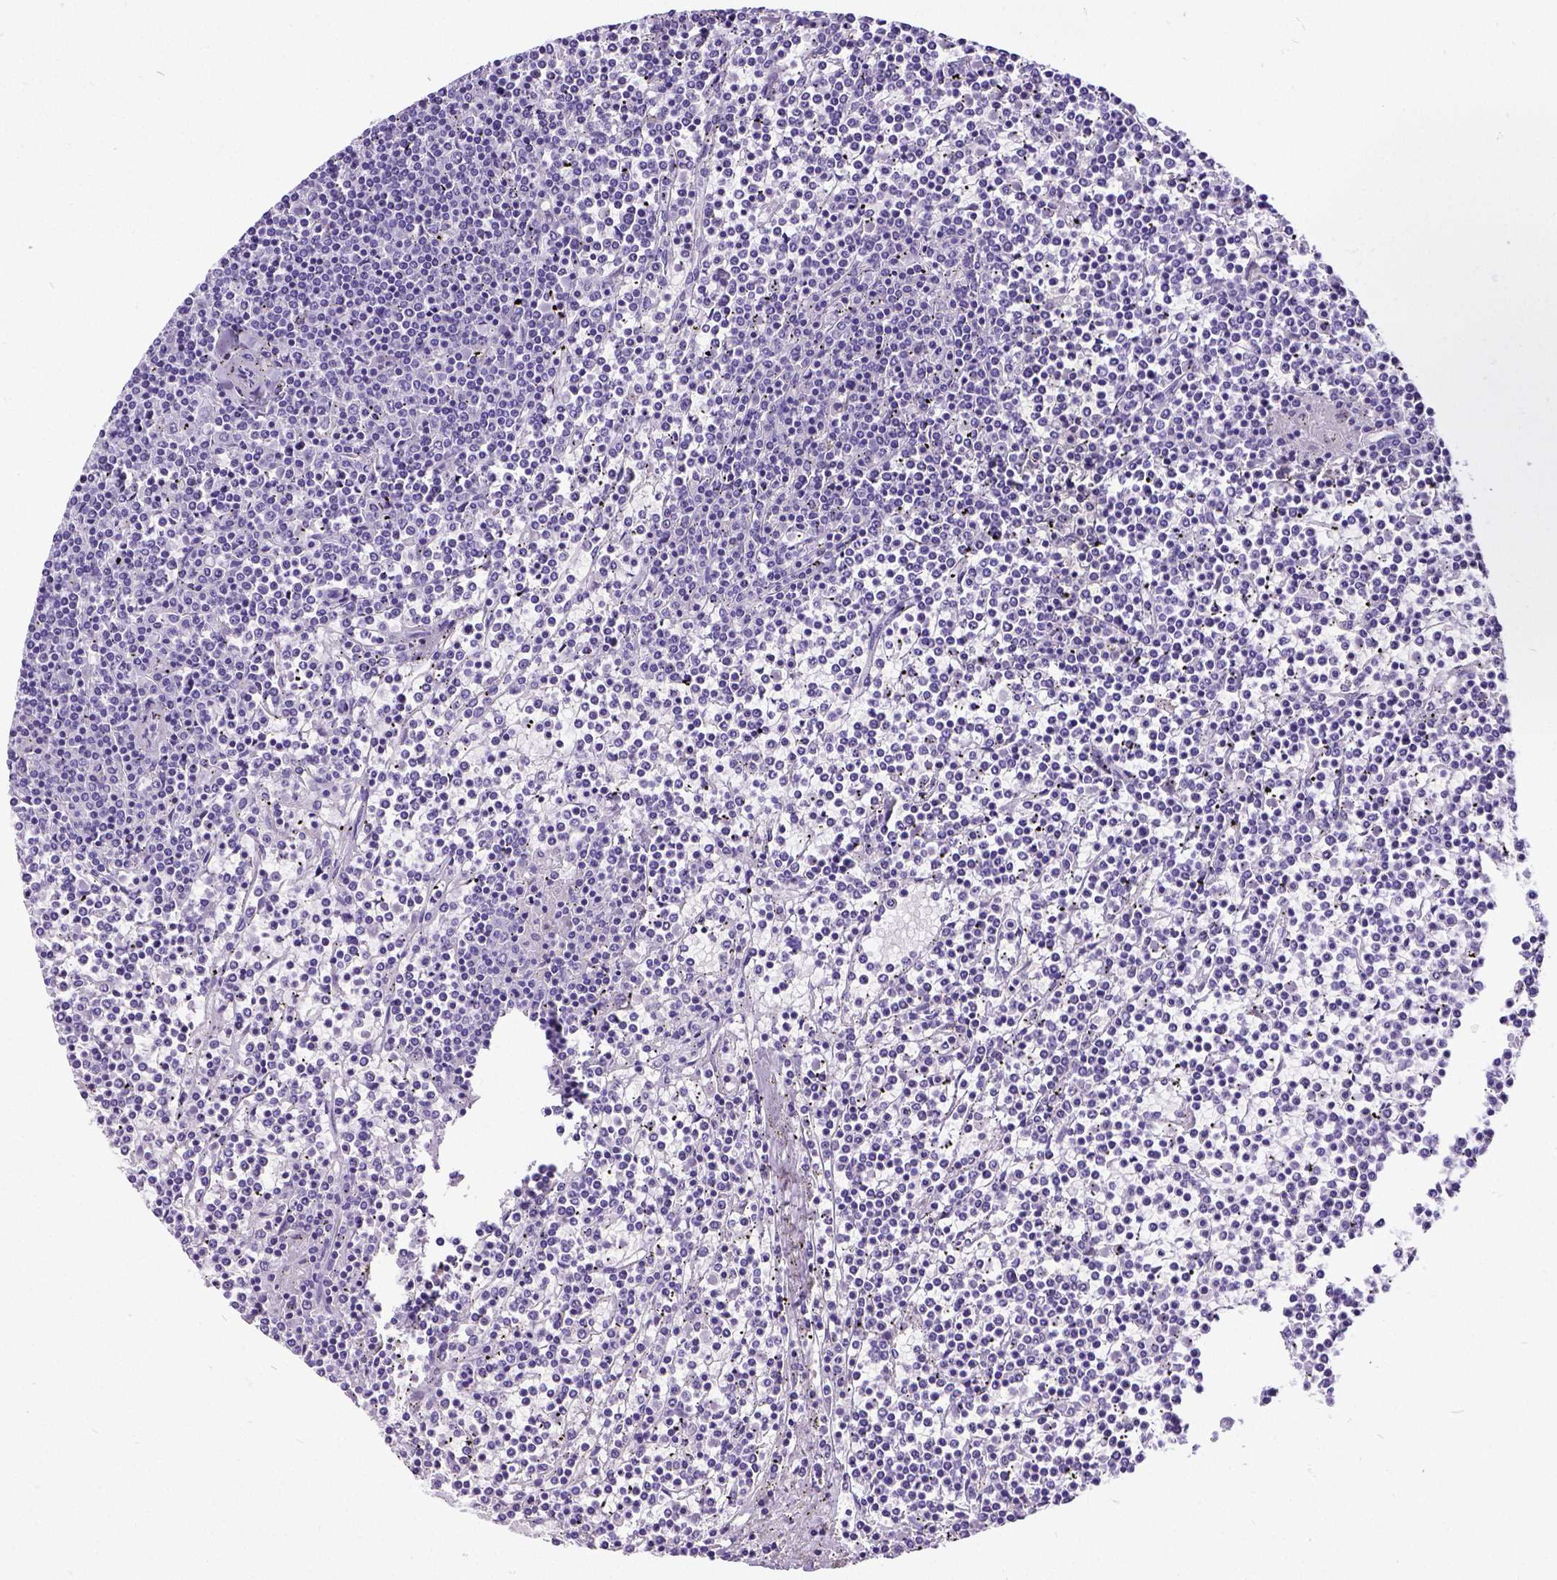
{"staining": {"intensity": "negative", "quantity": "none", "location": "none"}, "tissue": "lymphoma", "cell_type": "Tumor cells", "image_type": "cancer", "snomed": [{"axis": "morphology", "description": "Malignant lymphoma, non-Hodgkin's type, Low grade"}, {"axis": "topography", "description": "Spleen"}], "caption": "Malignant lymphoma, non-Hodgkin's type (low-grade) stained for a protein using immunohistochemistry exhibits no staining tumor cells.", "gene": "SATB2", "patient": {"sex": "female", "age": 19}}